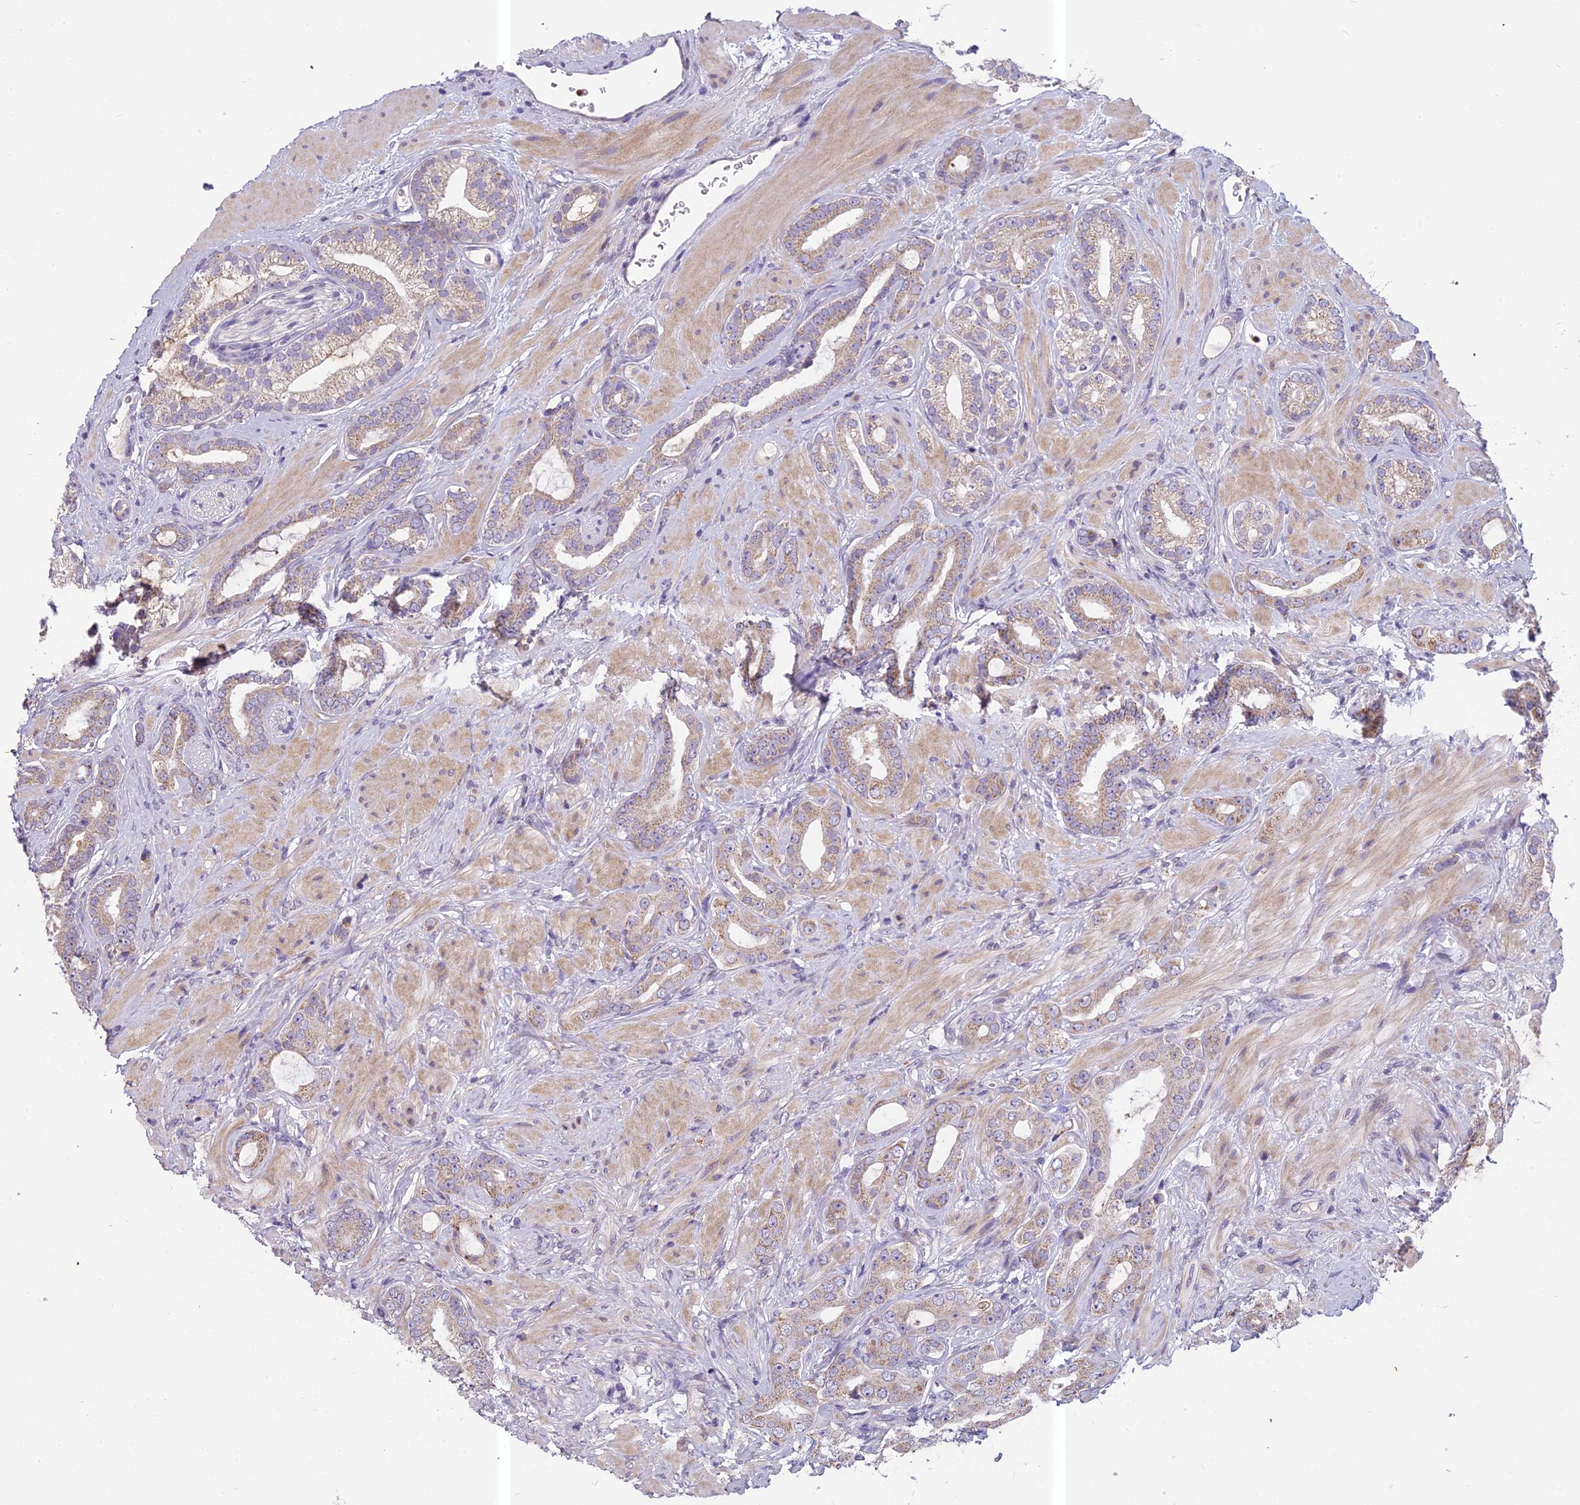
{"staining": {"intensity": "weak", "quantity": "25%-75%", "location": "cytoplasmic/membranous"}, "tissue": "prostate cancer", "cell_type": "Tumor cells", "image_type": "cancer", "snomed": [{"axis": "morphology", "description": "Adenocarcinoma, Low grade"}, {"axis": "topography", "description": "Prostate"}], "caption": "Protein staining of prostate low-grade adenocarcinoma tissue demonstrates weak cytoplasmic/membranous expression in about 25%-75% of tumor cells.", "gene": "ENSG00000188897", "patient": {"sex": "male", "age": 57}}